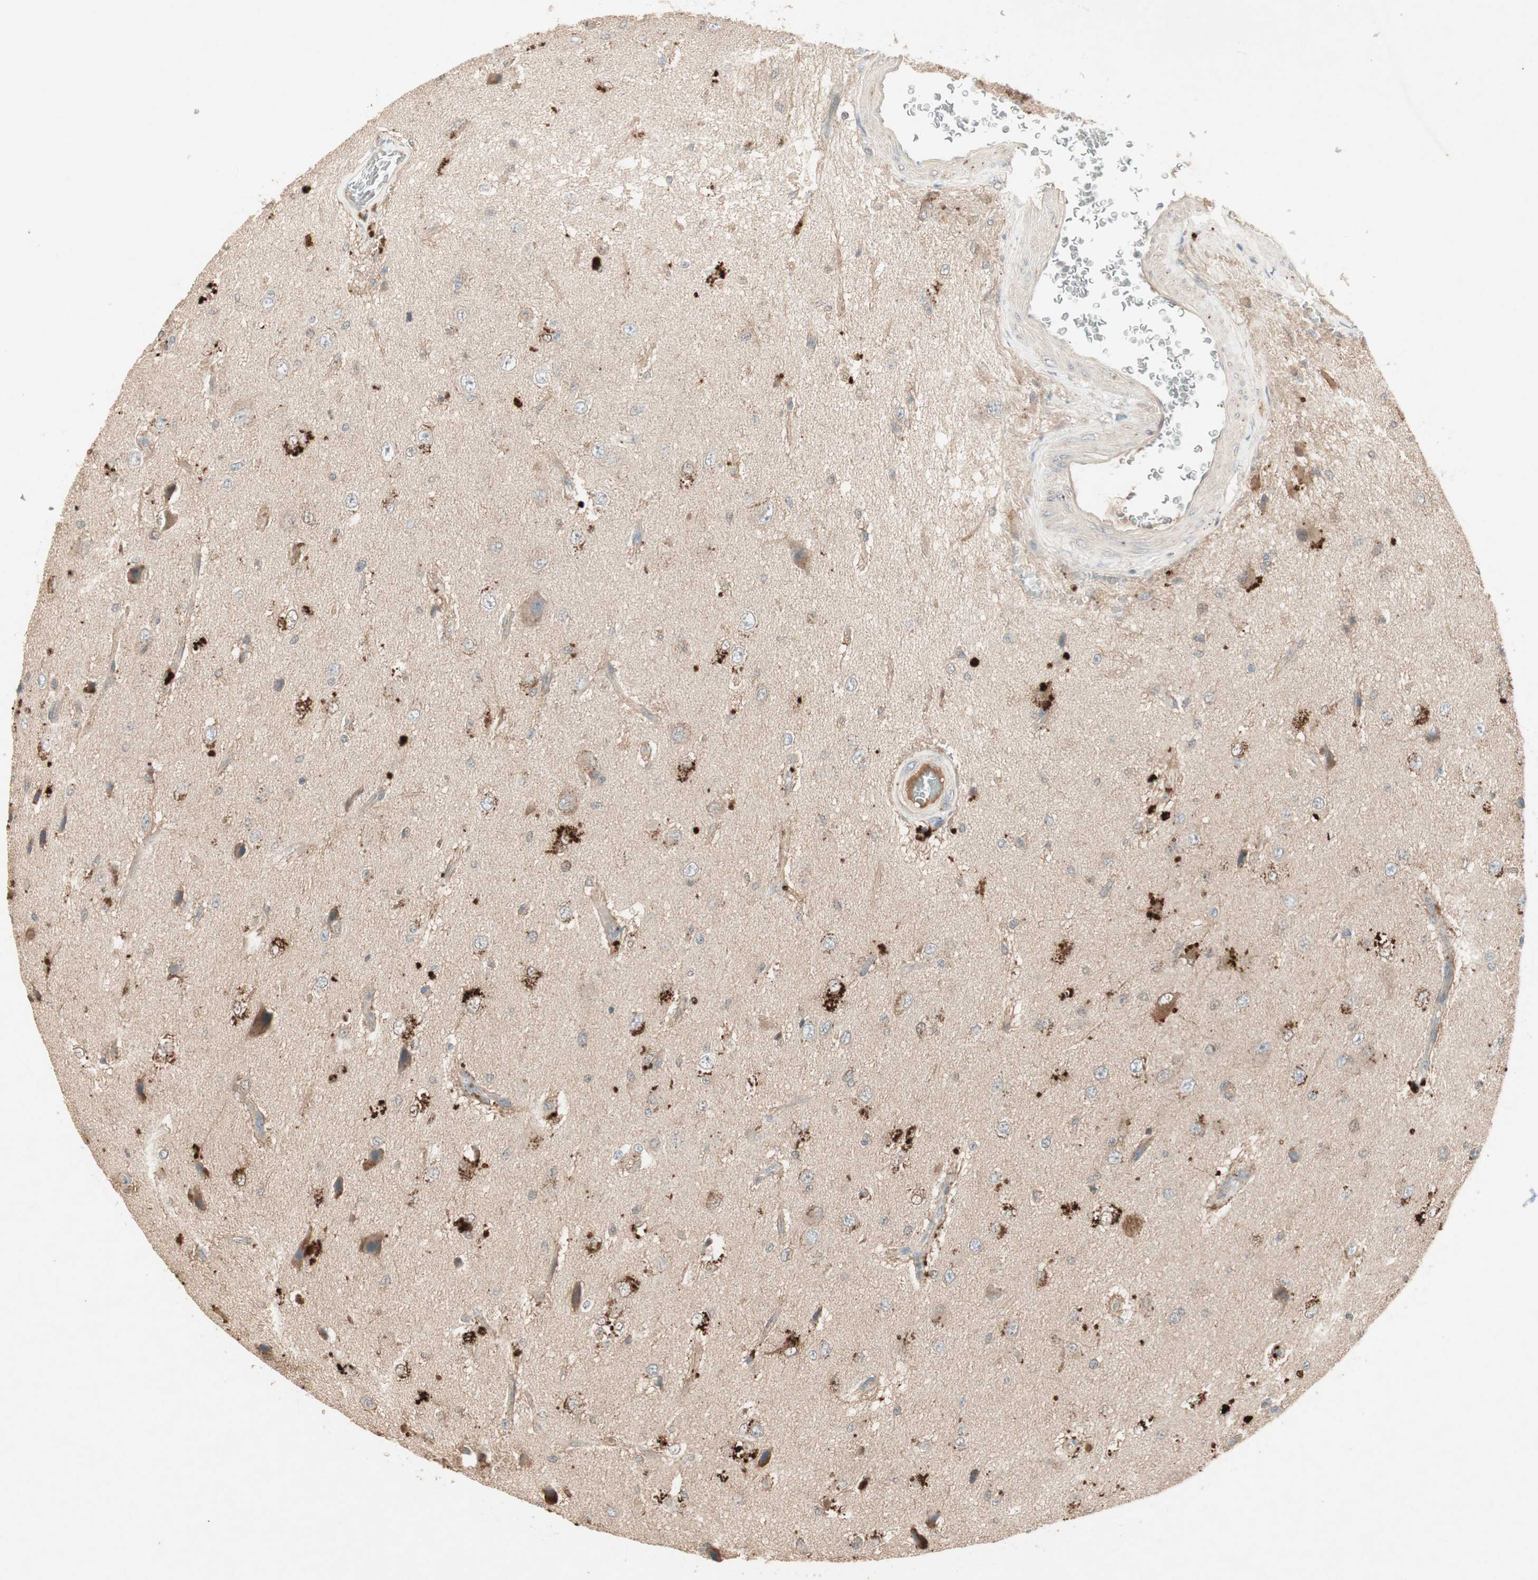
{"staining": {"intensity": "weak", "quantity": "25%-75%", "location": "cytoplasmic/membranous"}, "tissue": "glioma", "cell_type": "Tumor cells", "image_type": "cancer", "snomed": [{"axis": "morphology", "description": "Glioma, malignant, High grade"}, {"axis": "topography", "description": "pancreas cauda"}], "caption": "Human malignant glioma (high-grade) stained with a brown dye exhibits weak cytoplasmic/membranous positive staining in about 25%-75% of tumor cells.", "gene": "JMJD7-PLA2G4B", "patient": {"sex": "male", "age": 60}}